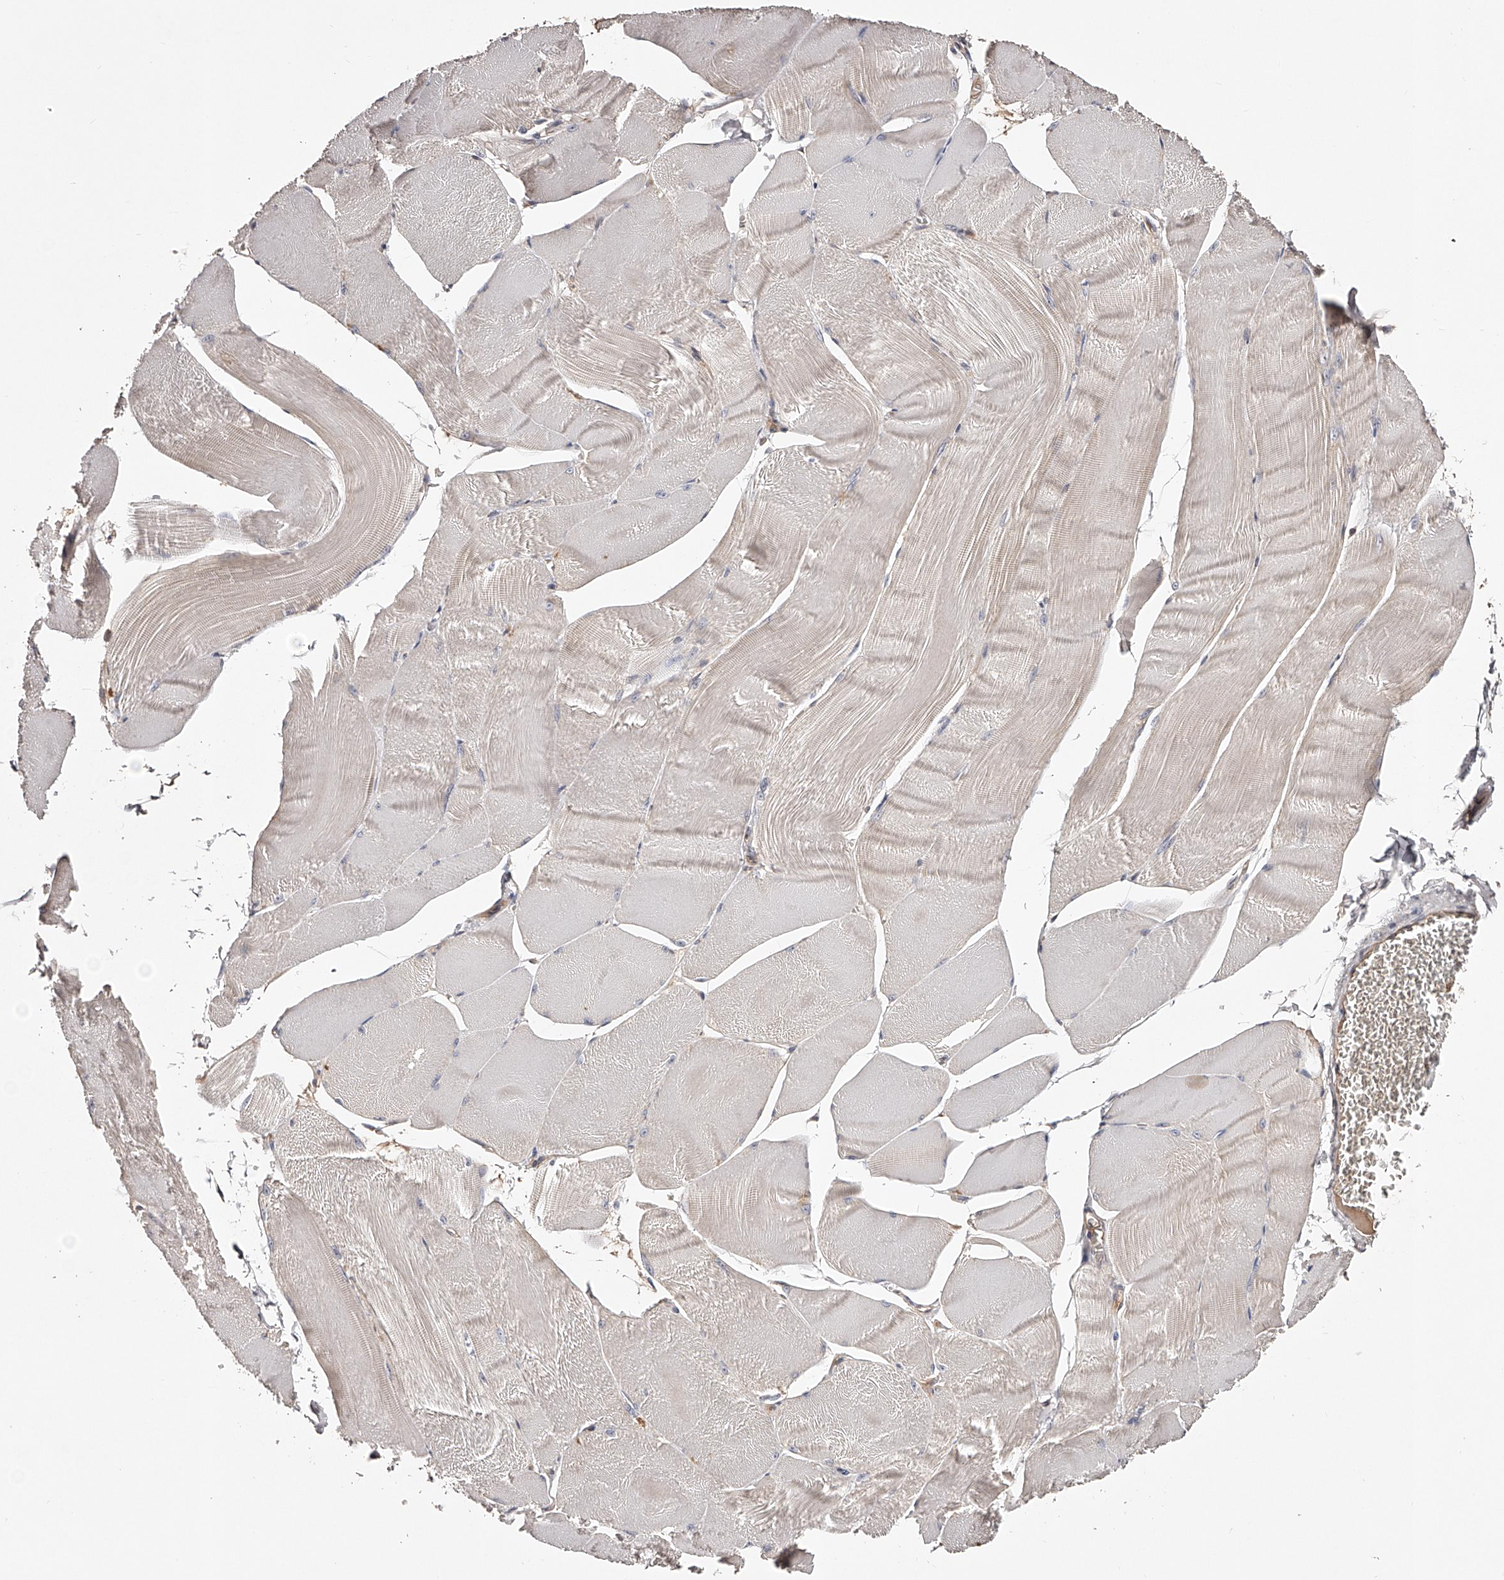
{"staining": {"intensity": "negative", "quantity": "none", "location": "none"}, "tissue": "skeletal muscle", "cell_type": "Myocytes", "image_type": "normal", "snomed": [{"axis": "morphology", "description": "Normal tissue, NOS"}, {"axis": "morphology", "description": "Basal cell carcinoma"}, {"axis": "topography", "description": "Skeletal muscle"}], "caption": "Myocytes are negative for protein expression in benign human skeletal muscle. (Stains: DAB IHC with hematoxylin counter stain, Microscopy: brightfield microscopy at high magnification).", "gene": "USP21", "patient": {"sex": "female", "age": 64}}